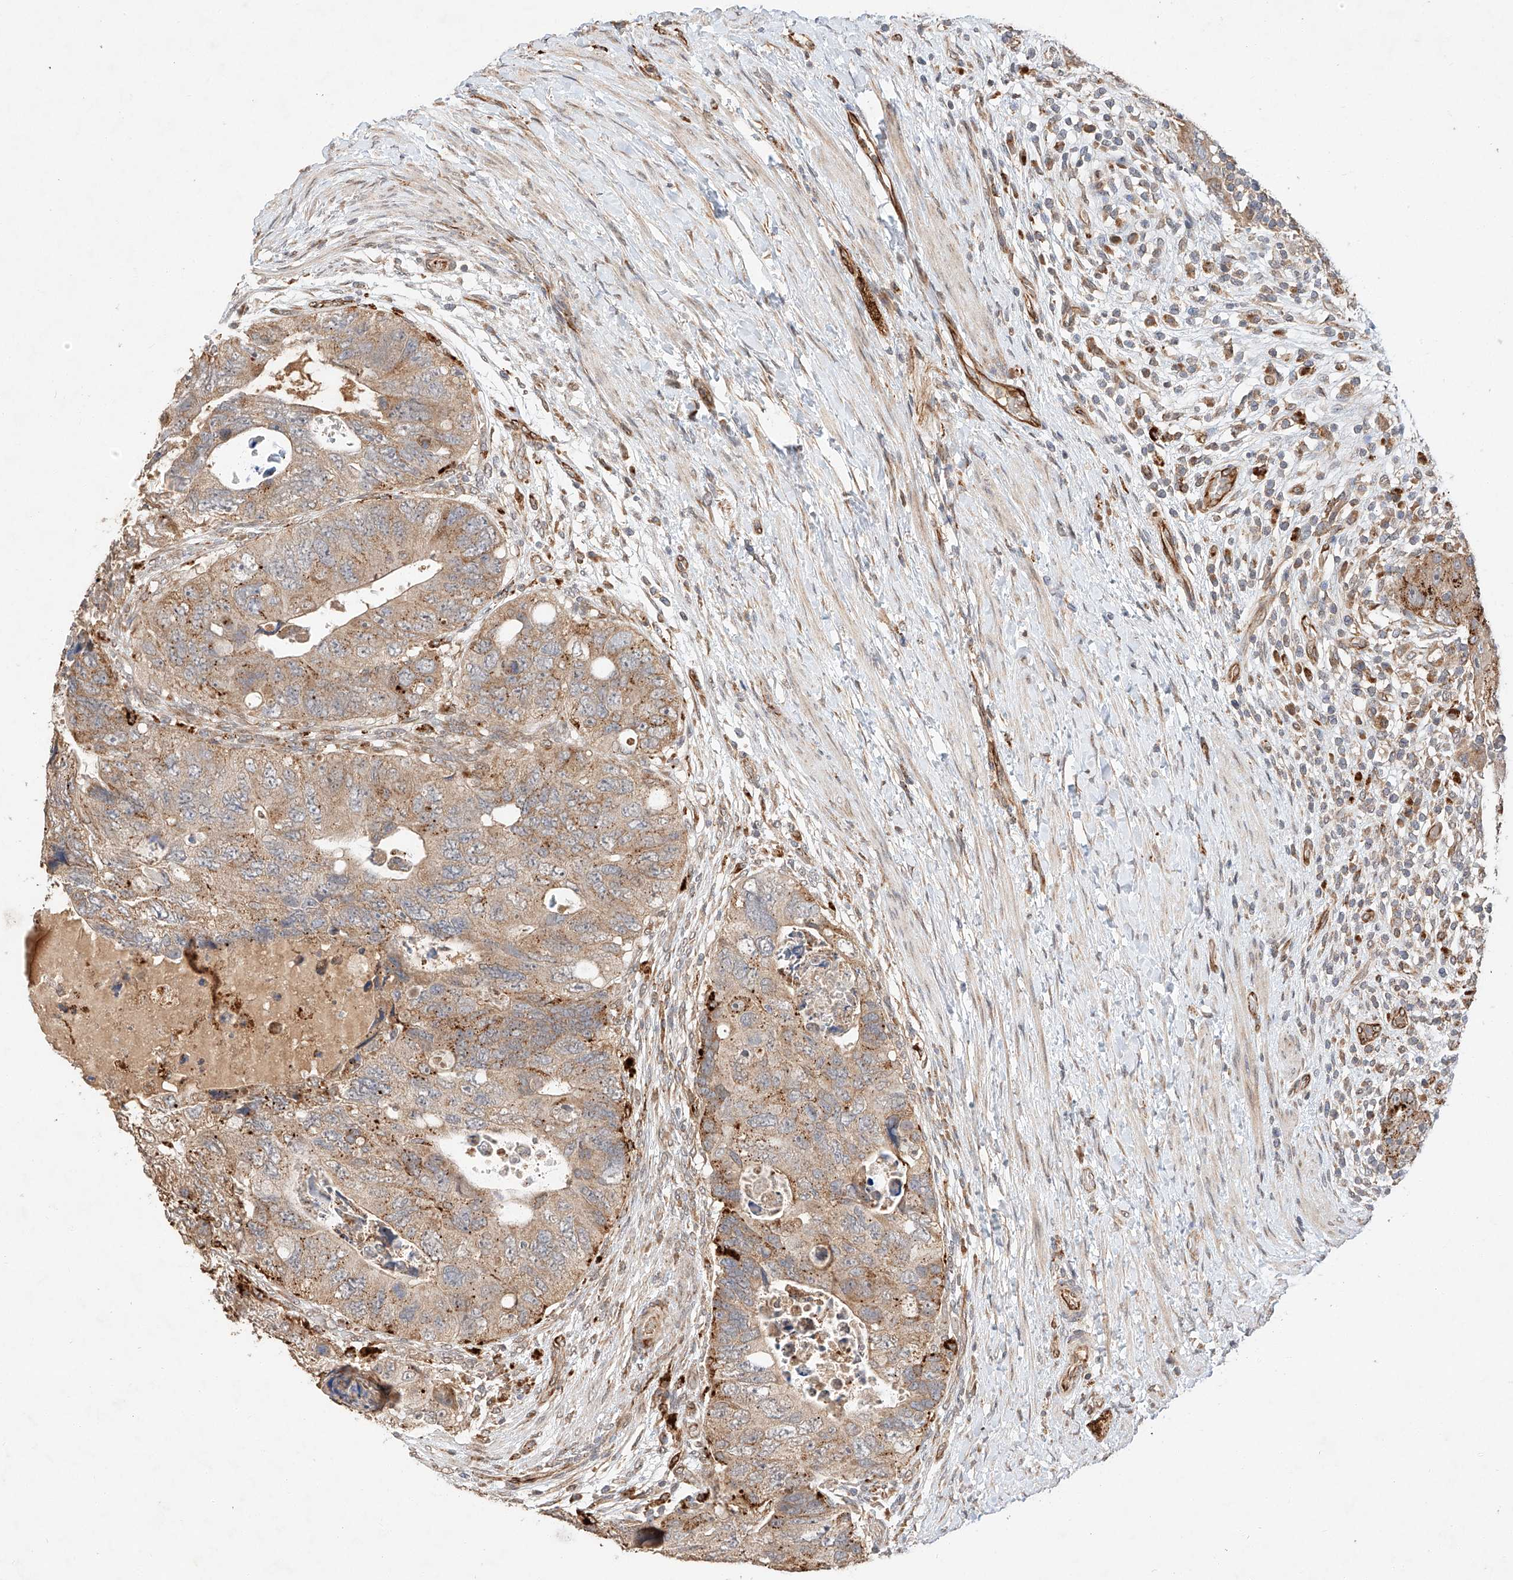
{"staining": {"intensity": "moderate", "quantity": "25%-75%", "location": "cytoplasmic/membranous"}, "tissue": "colorectal cancer", "cell_type": "Tumor cells", "image_type": "cancer", "snomed": [{"axis": "morphology", "description": "Adenocarcinoma, NOS"}, {"axis": "topography", "description": "Rectum"}], "caption": "Brown immunohistochemical staining in human colorectal adenocarcinoma shows moderate cytoplasmic/membranous staining in about 25%-75% of tumor cells. (DAB (3,3'-diaminobenzidine) IHC with brightfield microscopy, high magnification).", "gene": "SUSD6", "patient": {"sex": "male", "age": 59}}